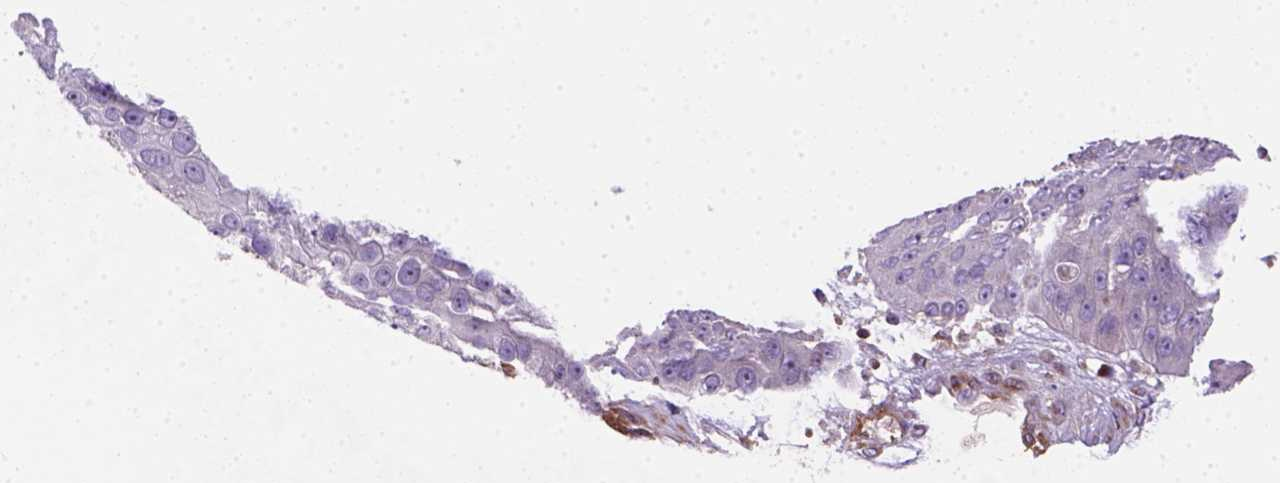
{"staining": {"intensity": "weak", "quantity": "<25%", "location": "cytoplasmic/membranous"}, "tissue": "skin cancer", "cell_type": "Tumor cells", "image_type": "cancer", "snomed": [{"axis": "morphology", "description": "Squamous cell carcinoma, NOS"}, {"axis": "topography", "description": "Skin"}], "caption": "This image is of skin cancer stained with immunohistochemistry to label a protein in brown with the nuclei are counter-stained blue. There is no positivity in tumor cells.", "gene": "GPRC5D", "patient": {"sex": "male", "age": 71}}